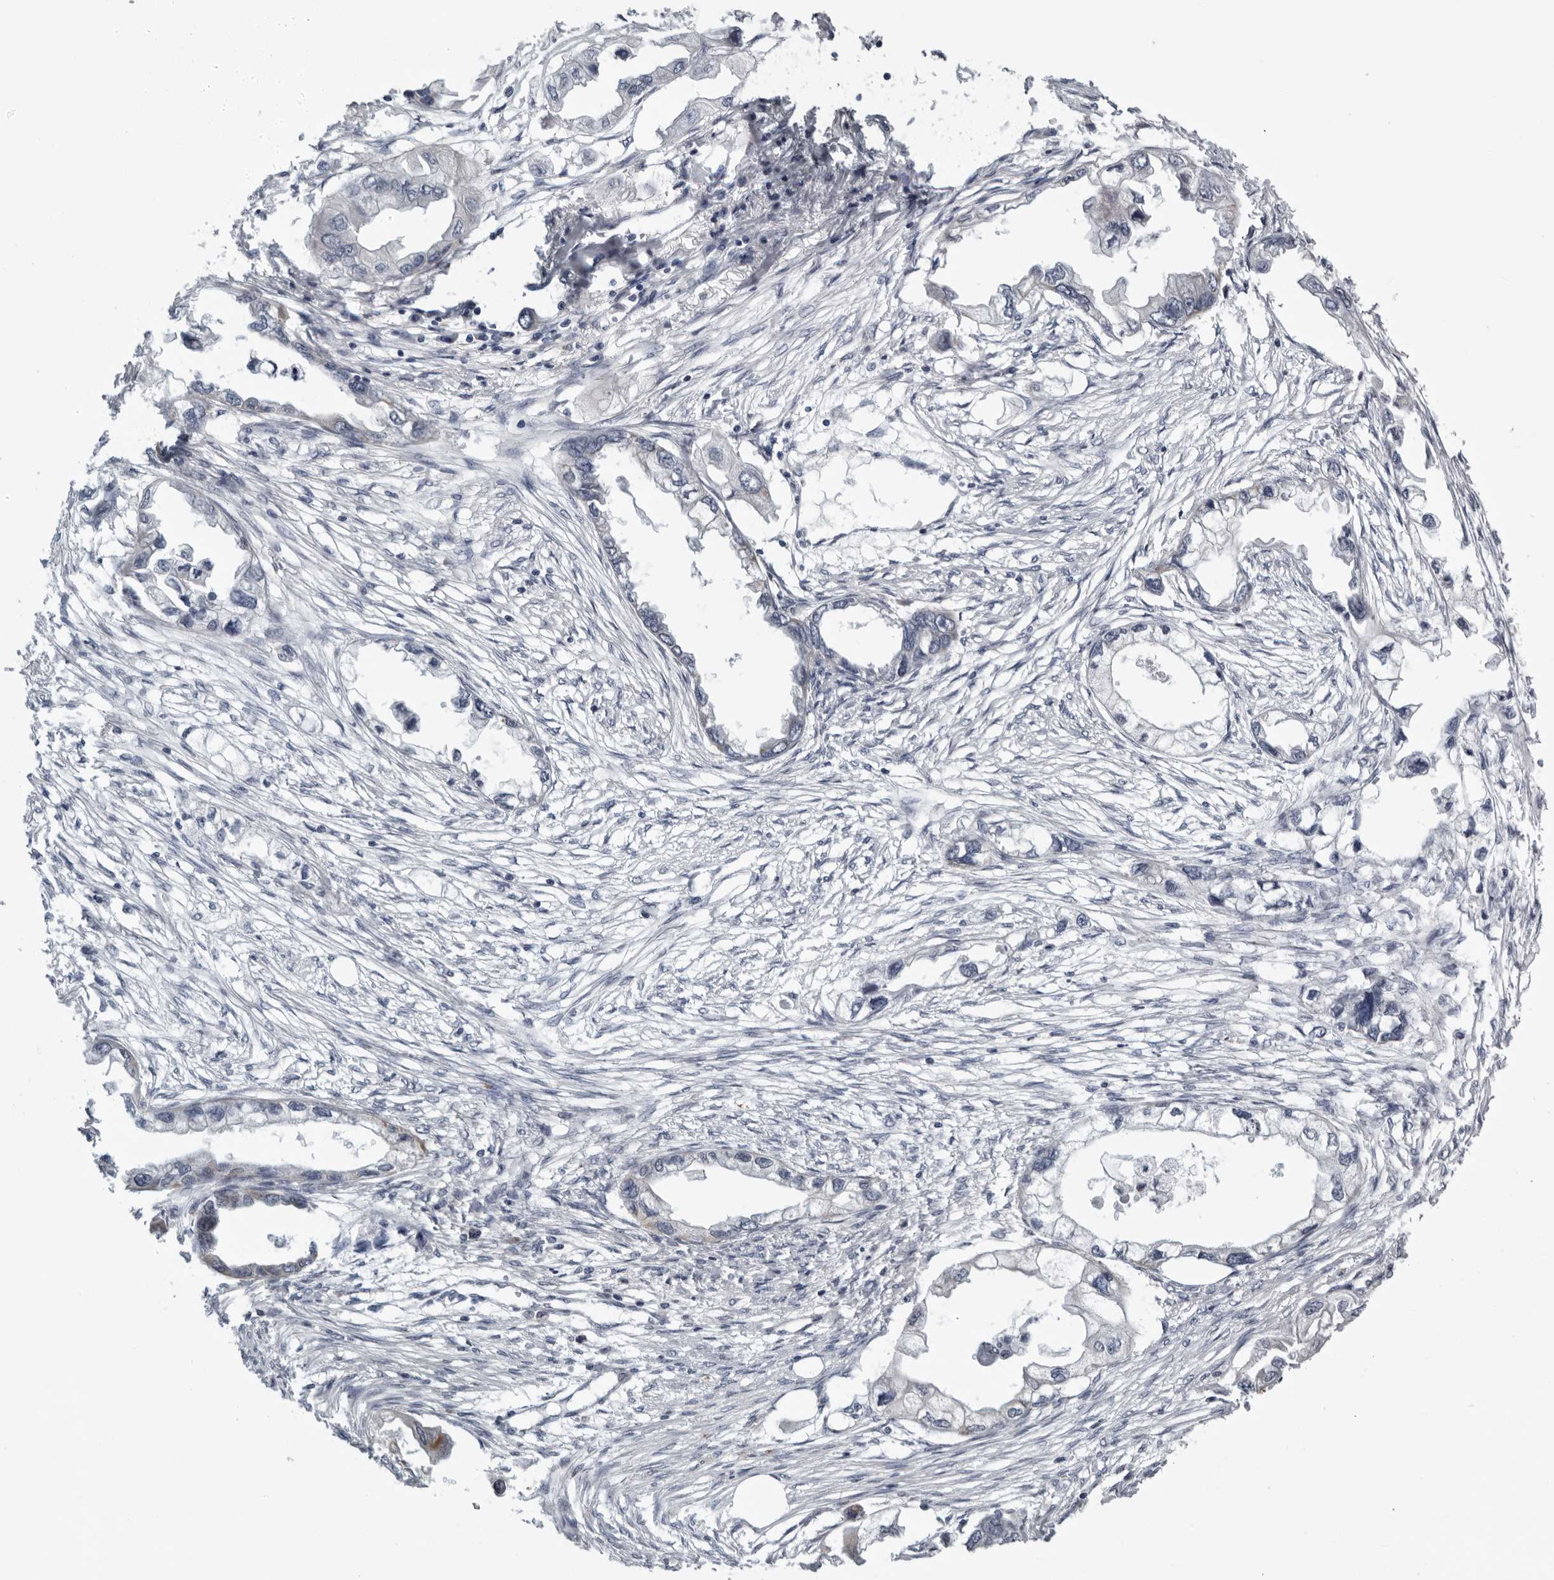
{"staining": {"intensity": "negative", "quantity": "none", "location": "none"}, "tissue": "endometrial cancer", "cell_type": "Tumor cells", "image_type": "cancer", "snomed": [{"axis": "morphology", "description": "Adenocarcinoma, NOS"}, {"axis": "morphology", "description": "Adenocarcinoma, metastatic, NOS"}, {"axis": "topography", "description": "Adipose tissue"}, {"axis": "topography", "description": "Endometrium"}], "caption": "The photomicrograph exhibits no significant expression in tumor cells of endometrial metastatic adenocarcinoma. (DAB (3,3'-diaminobenzidine) immunohistochemistry (IHC), high magnification).", "gene": "CPT2", "patient": {"sex": "female", "age": 67}}